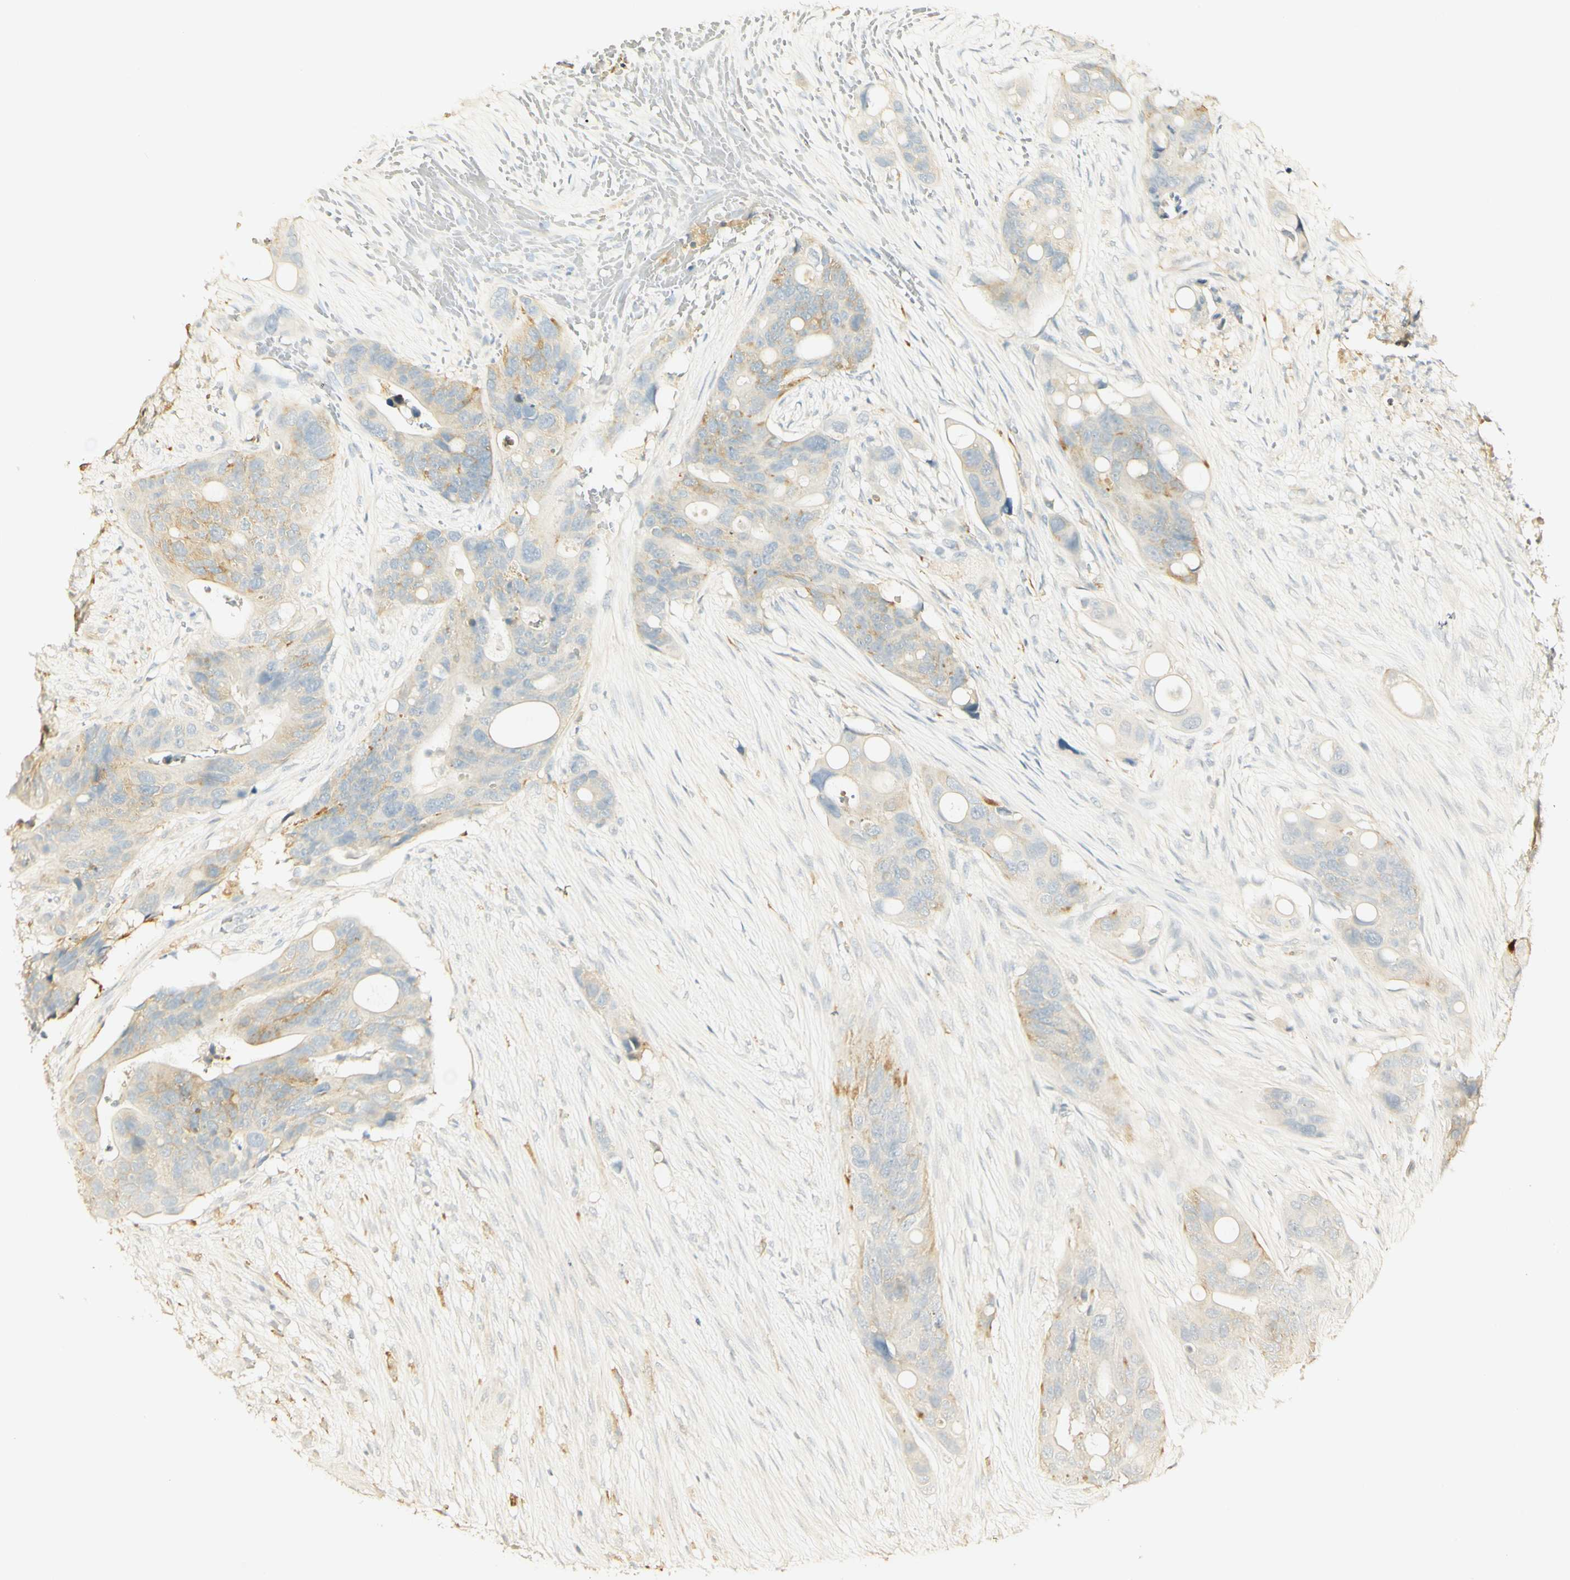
{"staining": {"intensity": "weak", "quantity": ">75%", "location": "cytoplasmic/membranous"}, "tissue": "colorectal cancer", "cell_type": "Tumor cells", "image_type": "cancer", "snomed": [{"axis": "morphology", "description": "Adenocarcinoma, NOS"}, {"axis": "topography", "description": "Colon"}], "caption": "Brown immunohistochemical staining in human colorectal adenocarcinoma displays weak cytoplasmic/membranous expression in approximately >75% of tumor cells. (DAB IHC, brown staining for protein, blue staining for nuclei).", "gene": "FCGRT", "patient": {"sex": "female", "age": 57}}